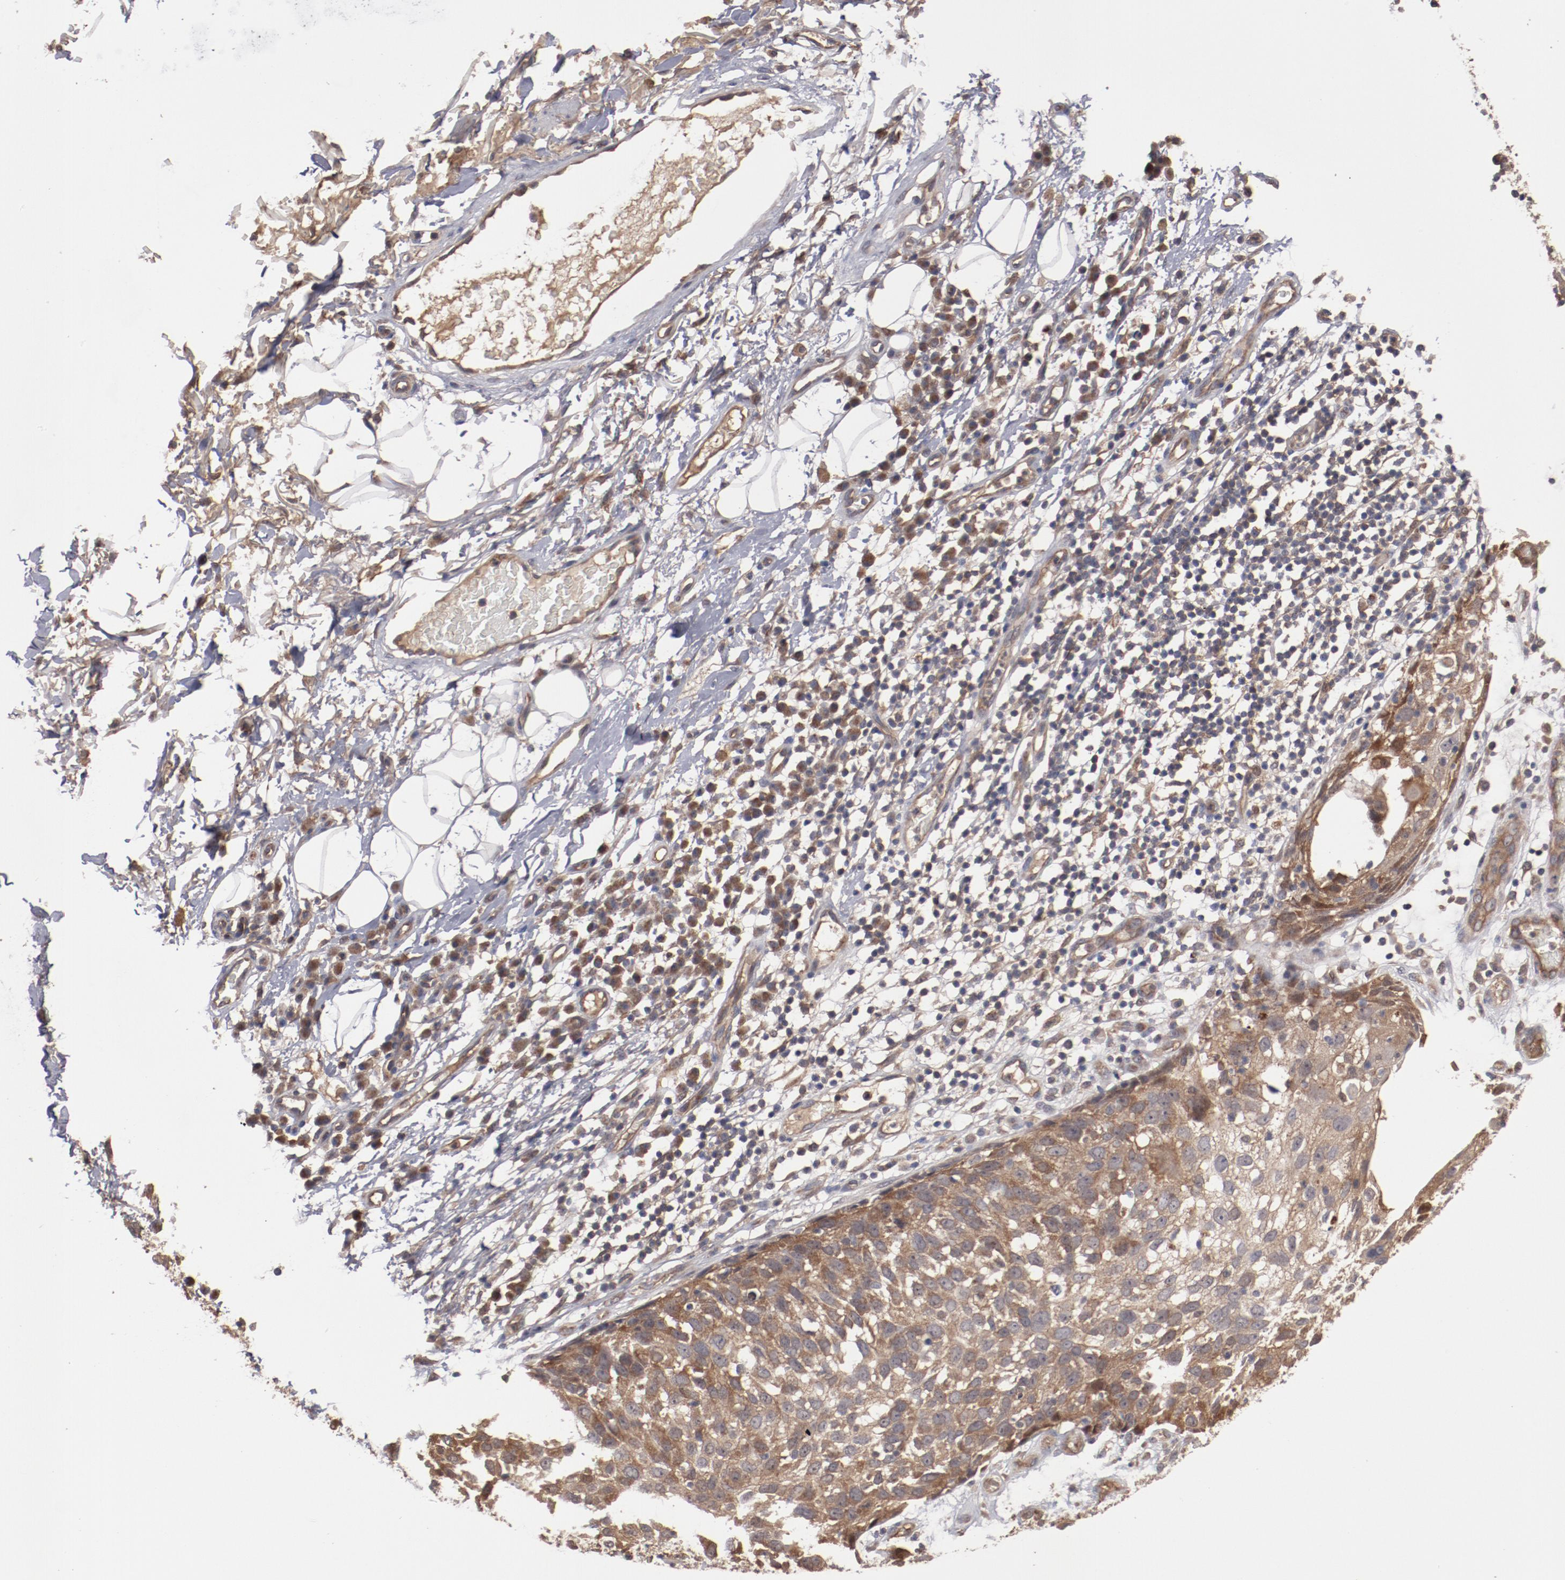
{"staining": {"intensity": "moderate", "quantity": ">75%", "location": "cytoplasmic/membranous"}, "tissue": "skin cancer", "cell_type": "Tumor cells", "image_type": "cancer", "snomed": [{"axis": "morphology", "description": "Squamous cell carcinoma, NOS"}, {"axis": "topography", "description": "Skin"}], "caption": "Immunohistochemistry photomicrograph of neoplastic tissue: human skin cancer stained using IHC demonstrates medium levels of moderate protein expression localized specifically in the cytoplasmic/membranous of tumor cells, appearing as a cytoplasmic/membranous brown color.", "gene": "DNAAF2", "patient": {"sex": "male", "age": 87}}